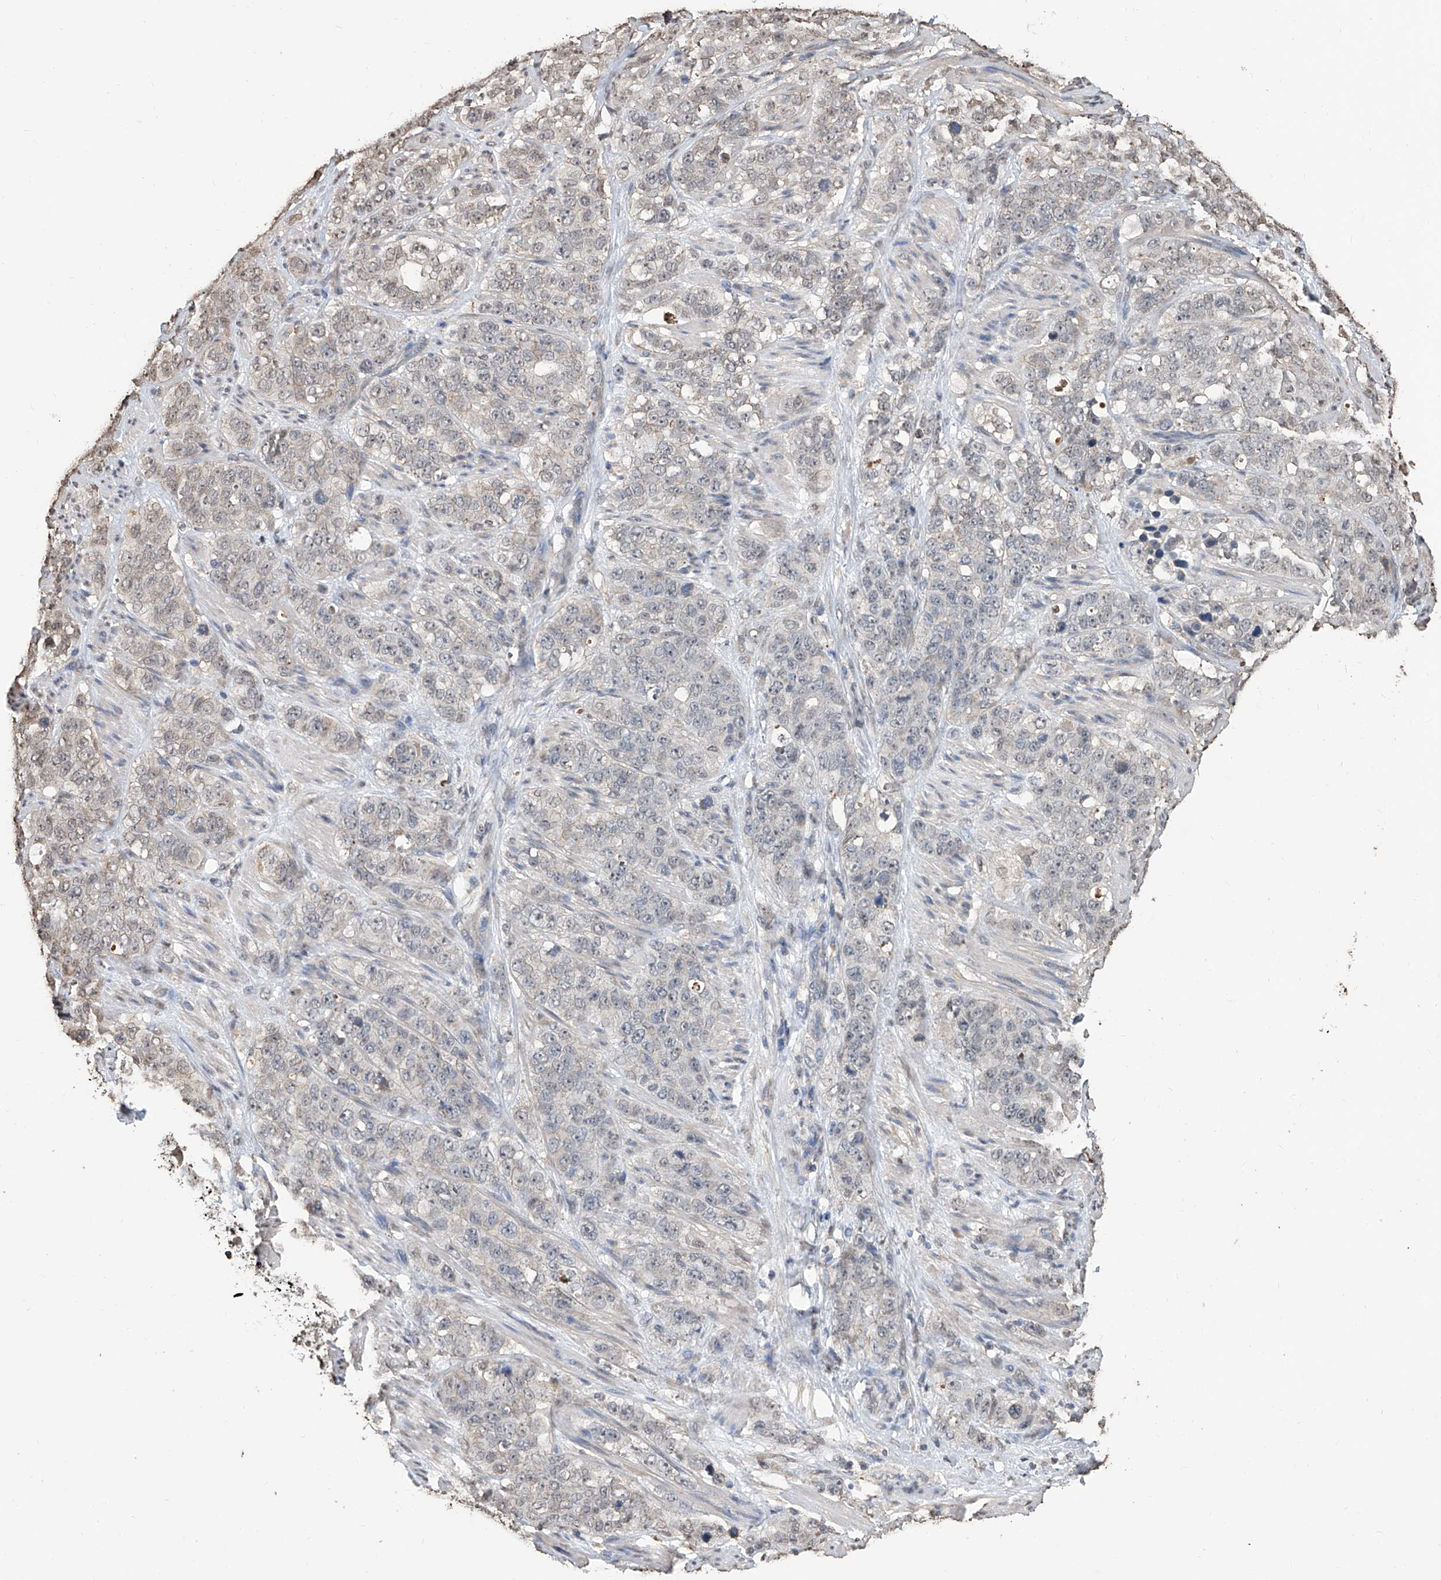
{"staining": {"intensity": "negative", "quantity": "none", "location": "none"}, "tissue": "stomach cancer", "cell_type": "Tumor cells", "image_type": "cancer", "snomed": [{"axis": "morphology", "description": "Adenocarcinoma, NOS"}, {"axis": "topography", "description": "Stomach"}], "caption": "Immunohistochemical staining of human stomach adenocarcinoma exhibits no significant expression in tumor cells.", "gene": "RP9", "patient": {"sex": "male", "age": 48}}